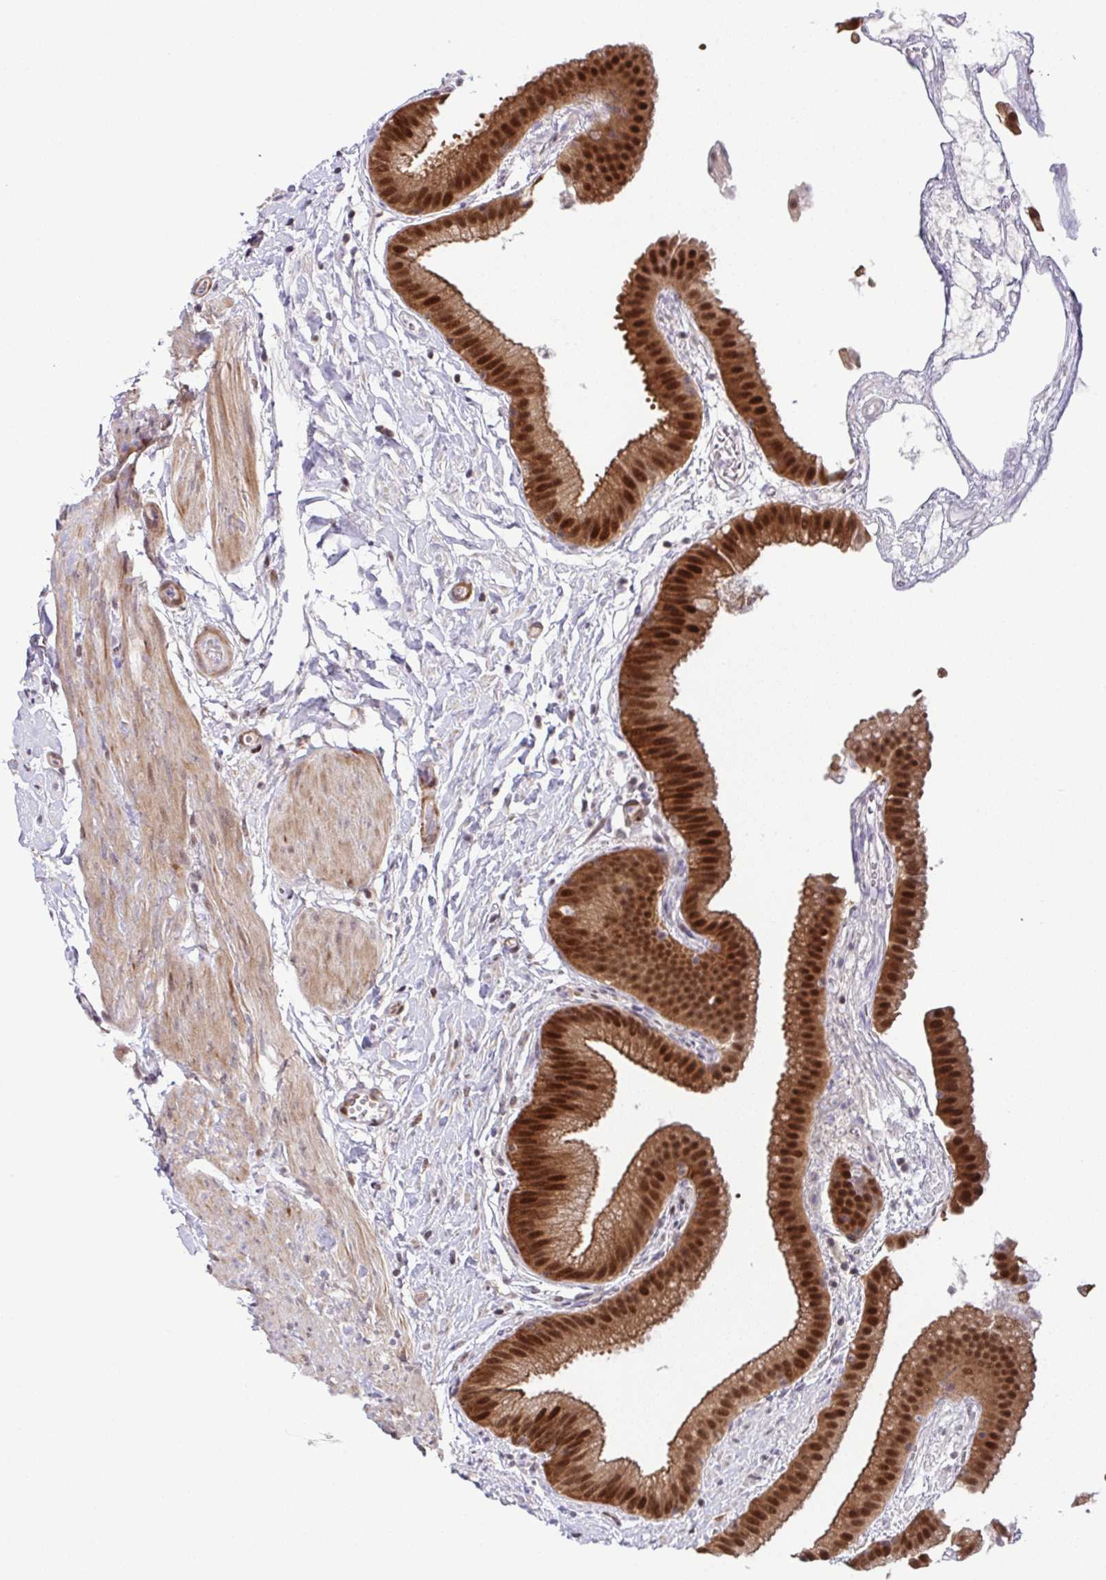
{"staining": {"intensity": "strong", "quantity": ">75%", "location": "cytoplasmic/membranous,nuclear"}, "tissue": "gallbladder", "cell_type": "Glandular cells", "image_type": "normal", "snomed": [{"axis": "morphology", "description": "Normal tissue, NOS"}, {"axis": "topography", "description": "Gallbladder"}], "caption": "Immunohistochemistry (IHC) micrograph of unremarkable gallbladder stained for a protein (brown), which demonstrates high levels of strong cytoplasmic/membranous,nuclear positivity in approximately >75% of glandular cells.", "gene": "DNAJB1", "patient": {"sex": "female", "age": 63}}